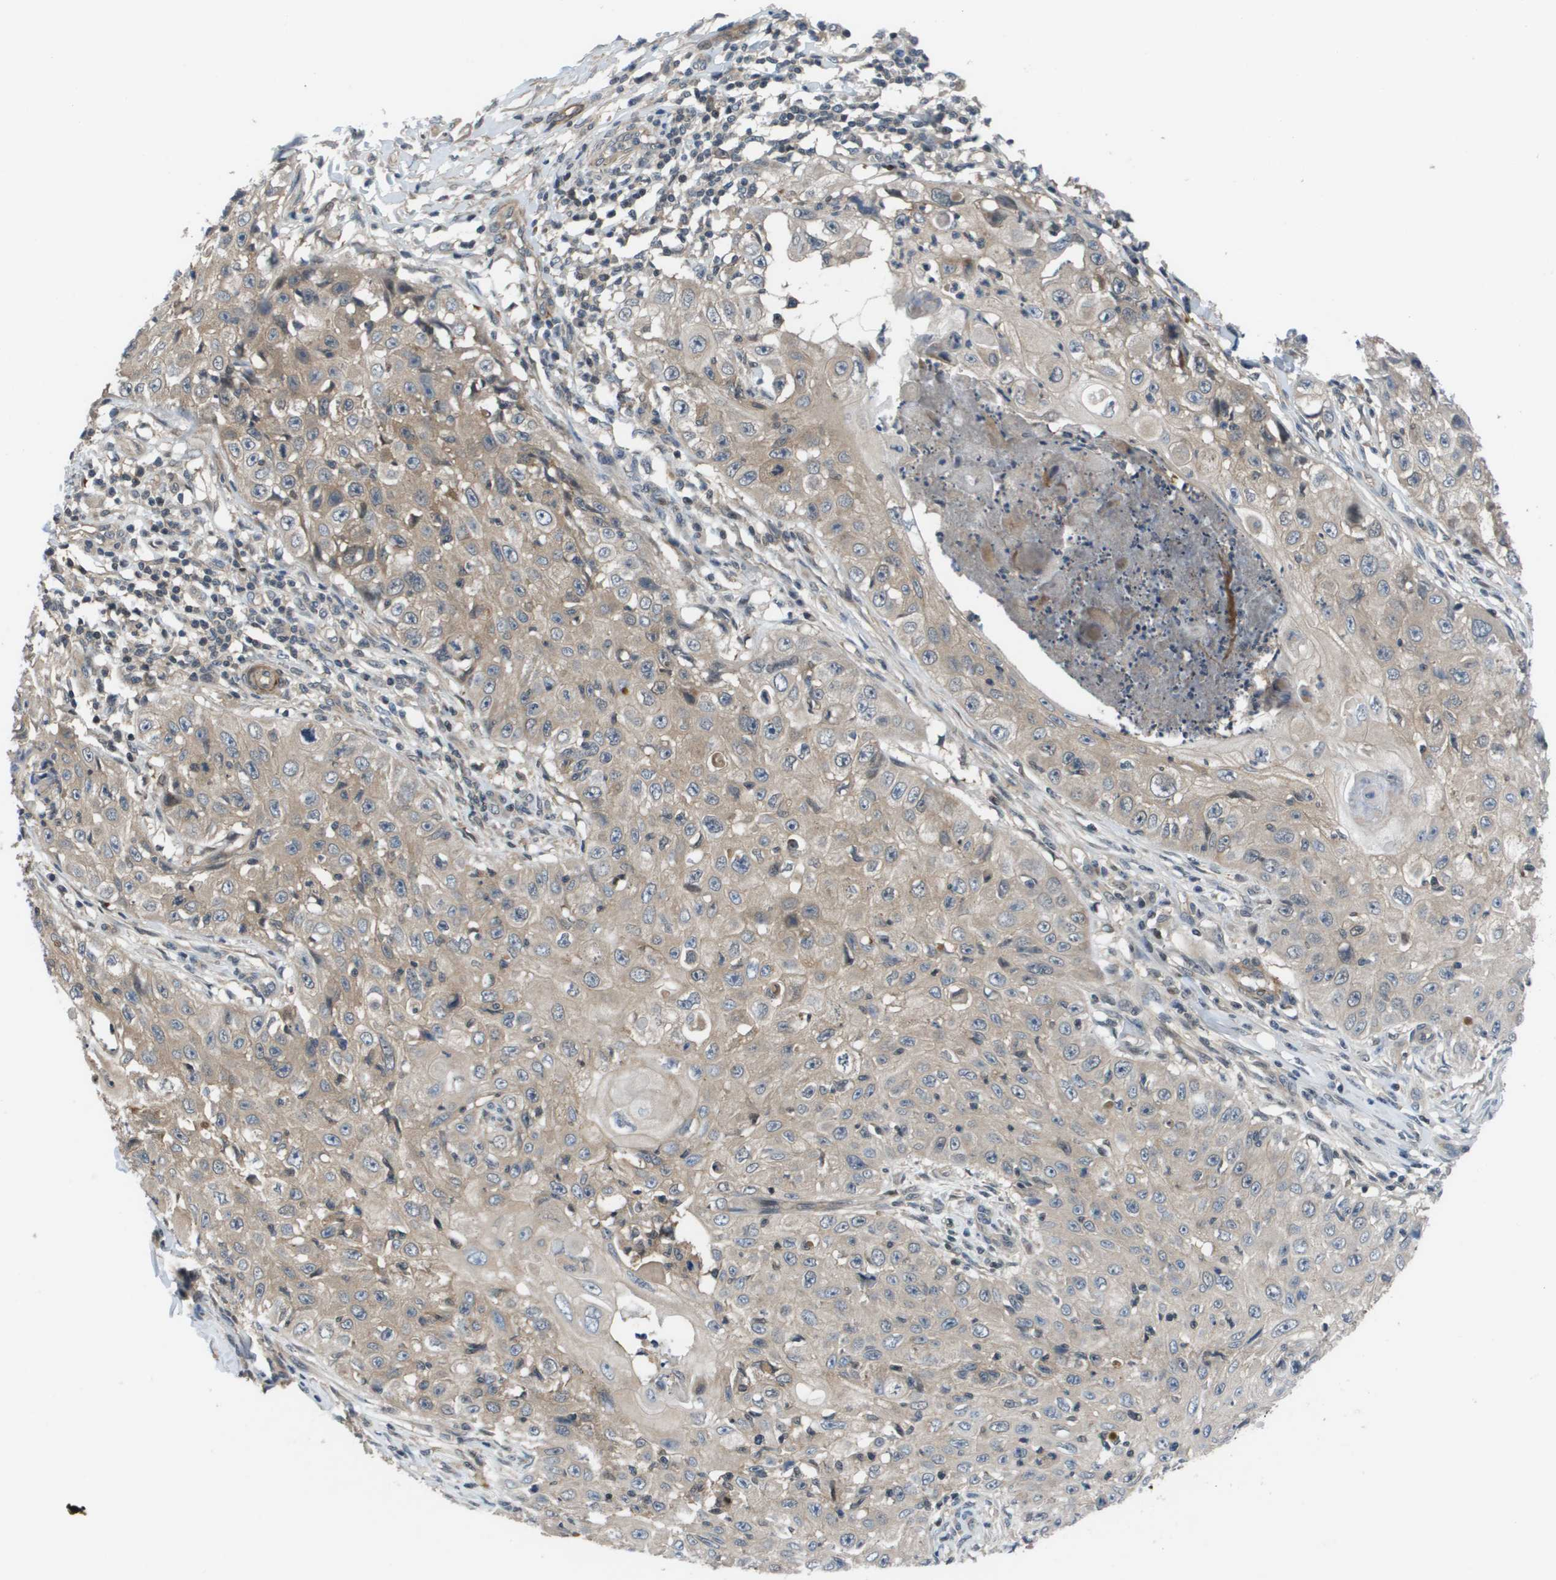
{"staining": {"intensity": "weak", "quantity": ">75%", "location": "cytoplasmic/membranous"}, "tissue": "skin cancer", "cell_type": "Tumor cells", "image_type": "cancer", "snomed": [{"axis": "morphology", "description": "Squamous cell carcinoma, NOS"}, {"axis": "topography", "description": "Skin"}], "caption": "Immunohistochemistry histopathology image of neoplastic tissue: human skin cancer (squamous cell carcinoma) stained using immunohistochemistry reveals low levels of weak protein expression localized specifically in the cytoplasmic/membranous of tumor cells, appearing as a cytoplasmic/membranous brown color.", "gene": "ENPP5", "patient": {"sex": "male", "age": 86}}